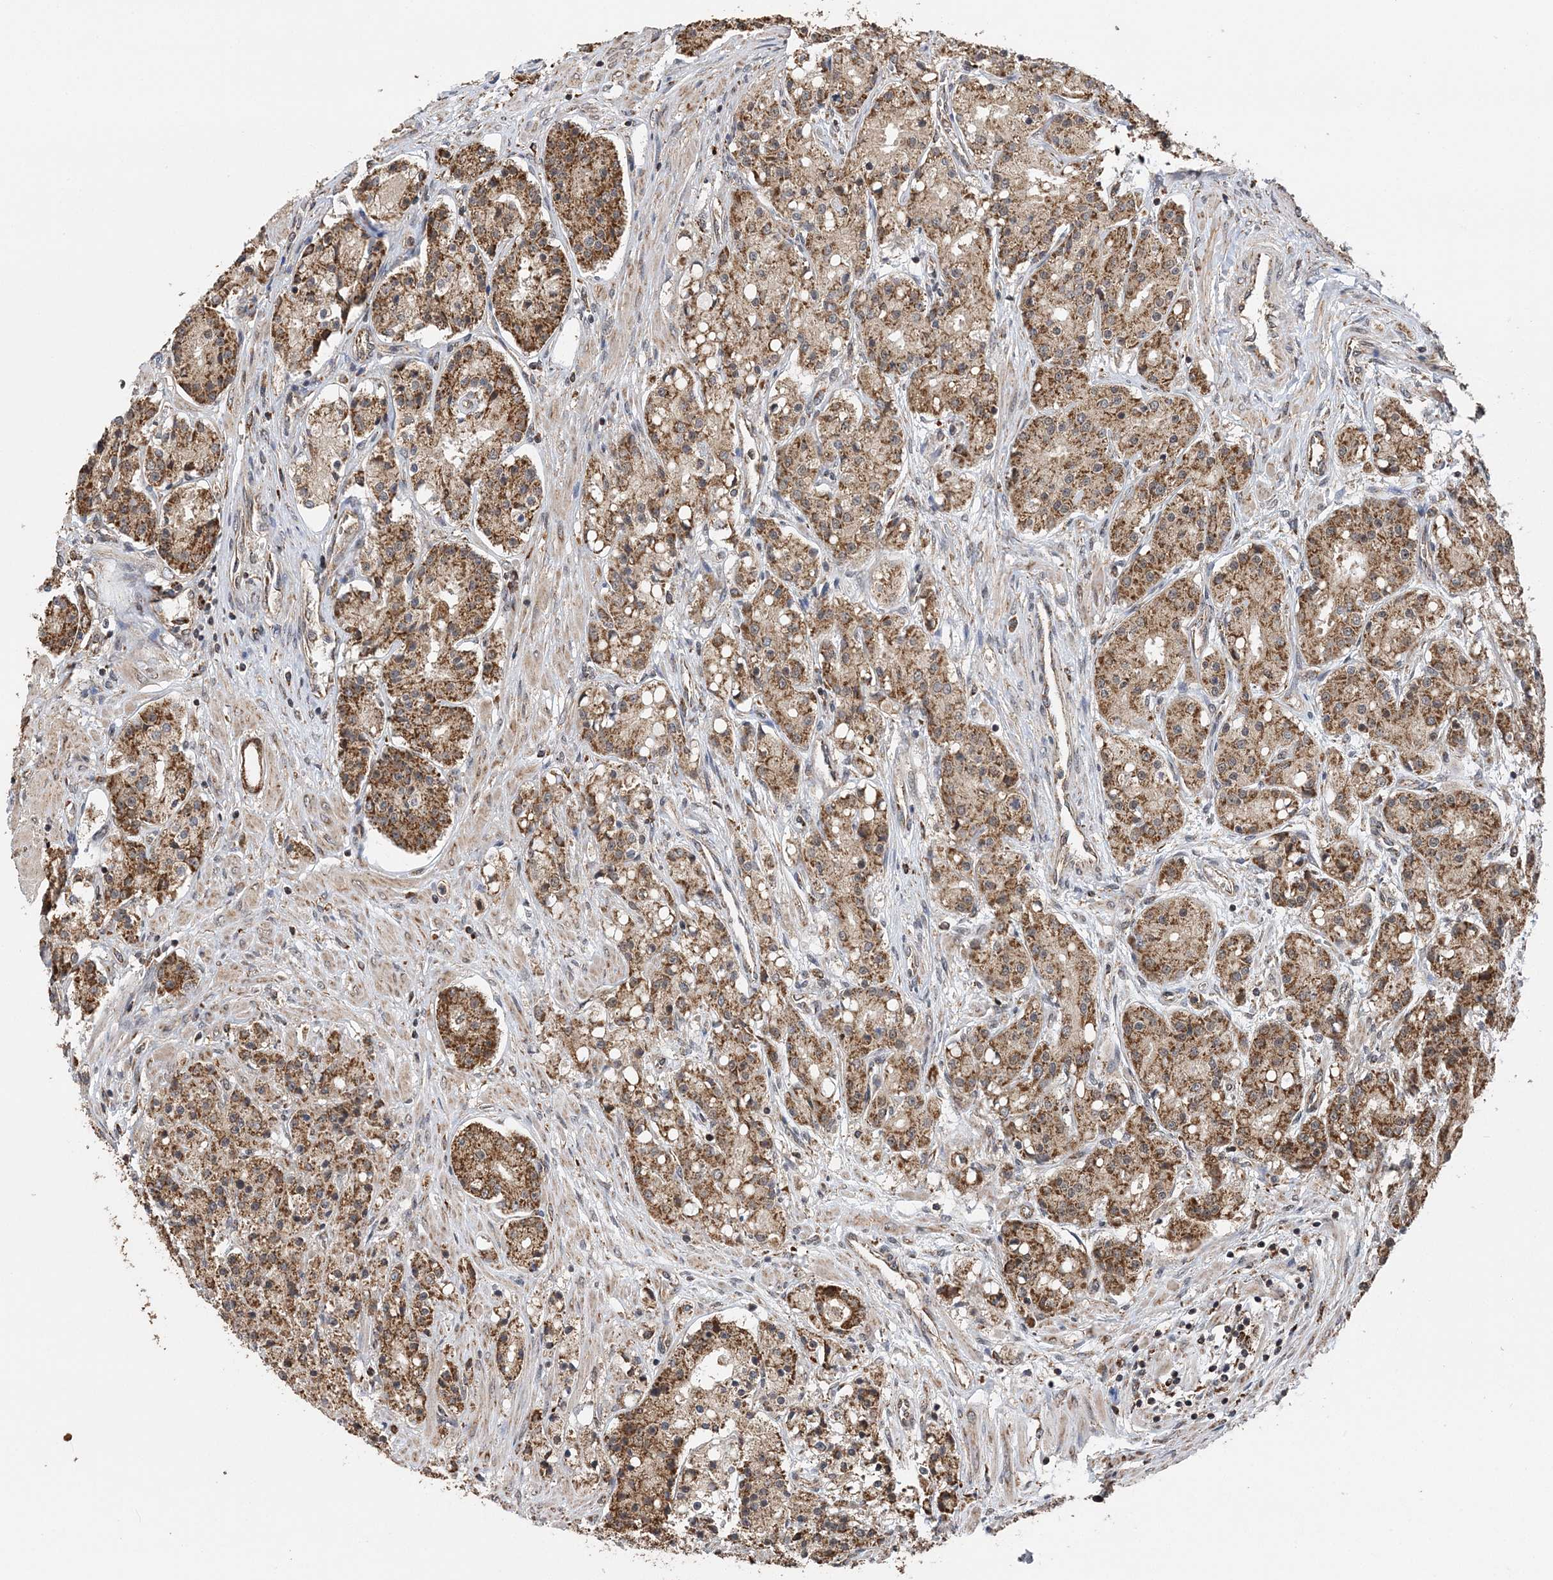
{"staining": {"intensity": "moderate", "quantity": ">75%", "location": "cytoplasmic/membranous"}, "tissue": "prostate cancer", "cell_type": "Tumor cells", "image_type": "cancer", "snomed": [{"axis": "morphology", "description": "Adenocarcinoma, High grade"}, {"axis": "topography", "description": "Prostate"}], "caption": "Protein staining demonstrates moderate cytoplasmic/membranous expression in approximately >75% of tumor cells in prostate cancer (high-grade adenocarcinoma).", "gene": "PCBP1", "patient": {"sex": "male", "age": 60}}